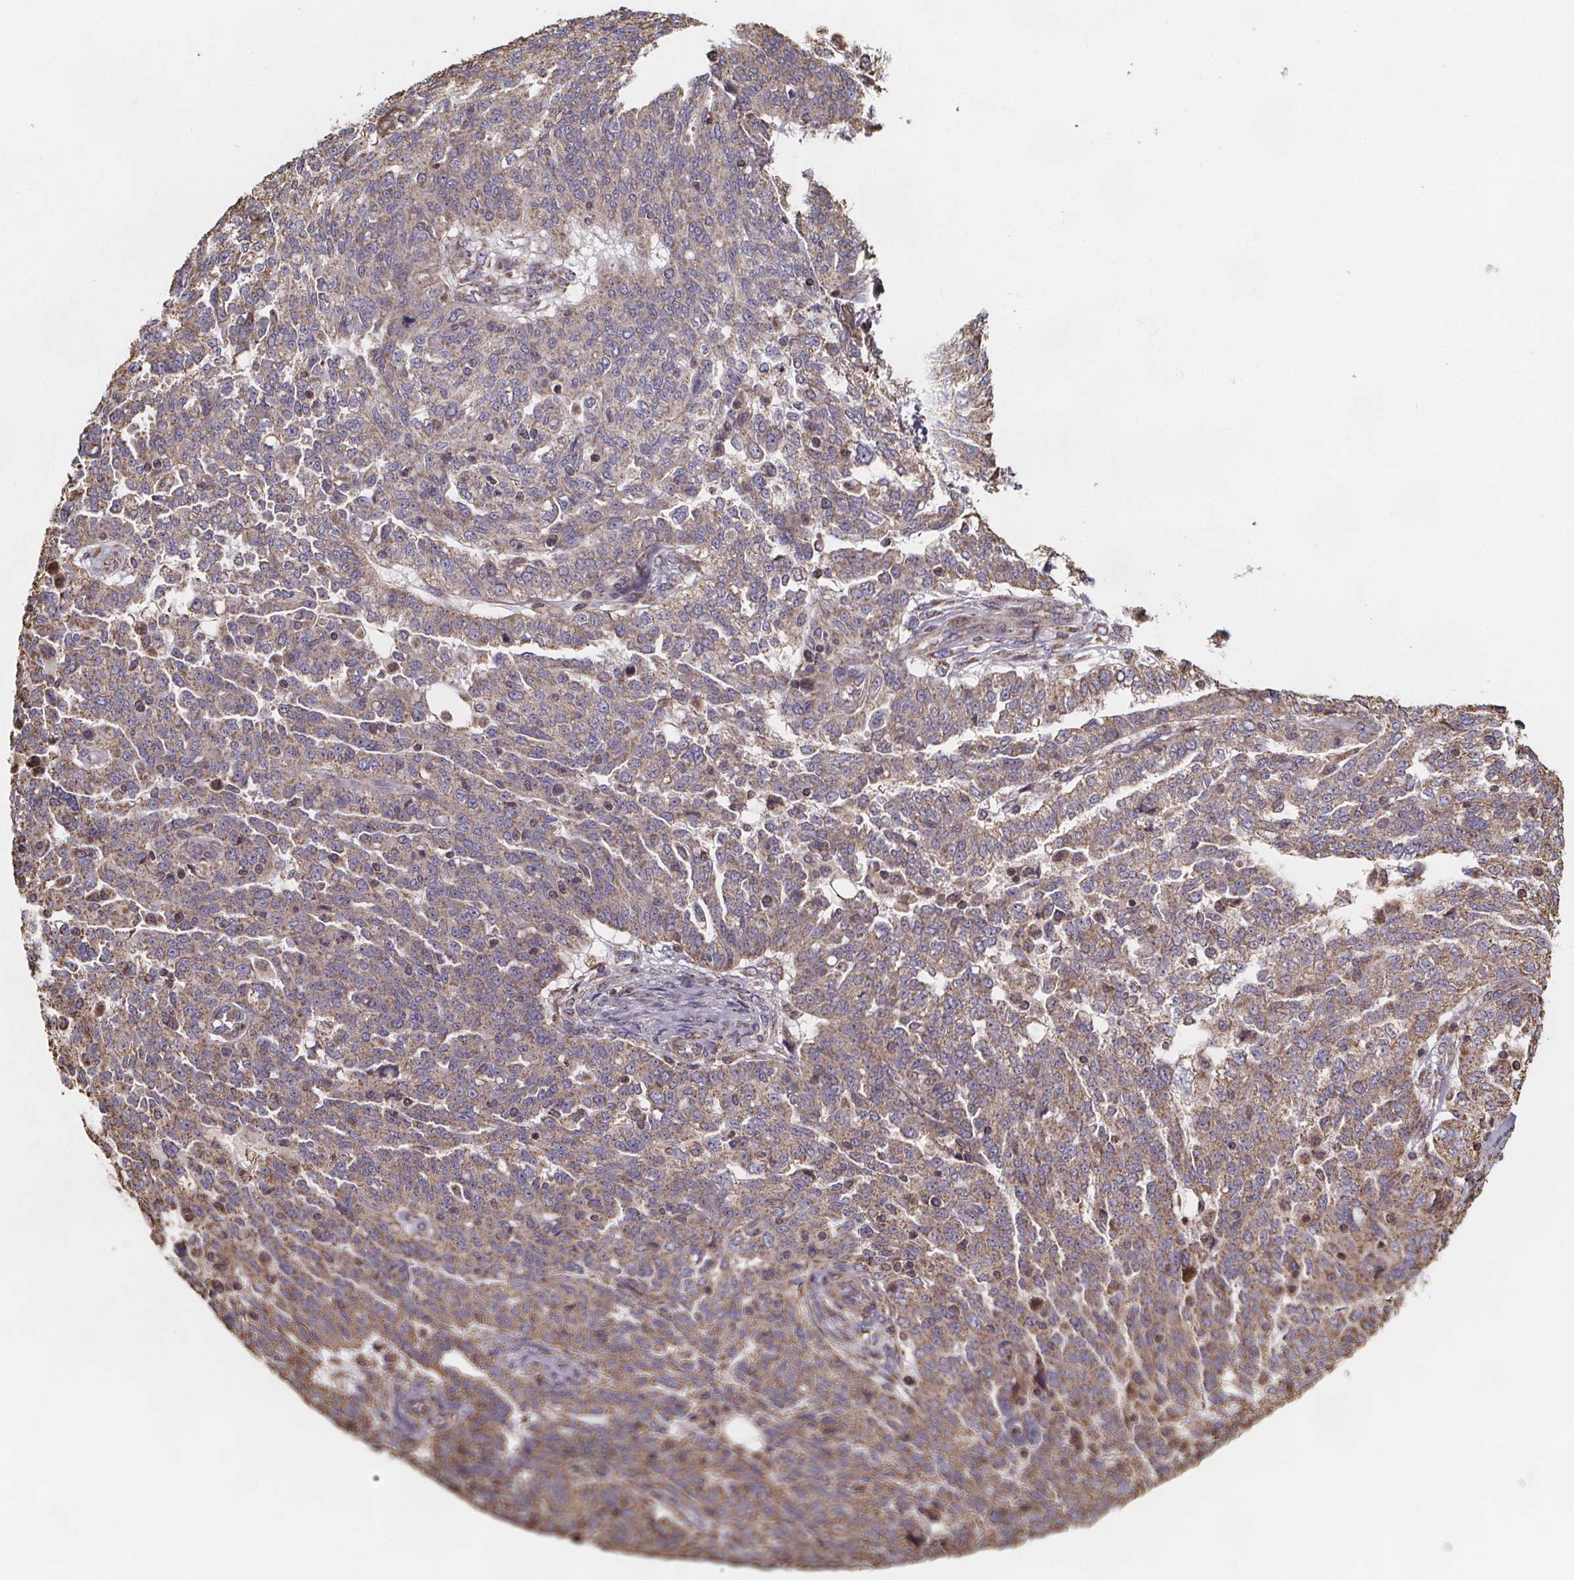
{"staining": {"intensity": "moderate", "quantity": ">75%", "location": "cytoplasmic/membranous"}, "tissue": "ovarian cancer", "cell_type": "Tumor cells", "image_type": "cancer", "snomed": [{"axis": "morphology", "description": "Cystadenocarcinoma, serous, NOS"}, {"axis": "topography", "description": "Ovary"}], "caption": "The histopathology image demonstrates a brown stain indicating the presence of a protein in the cytoplasmic/membranous of tumor cells in ovarian cancer (serous cystadenocarcinoma).", "gene": "SLC35D2", "patient": {"sex": "female", "age": 67}}